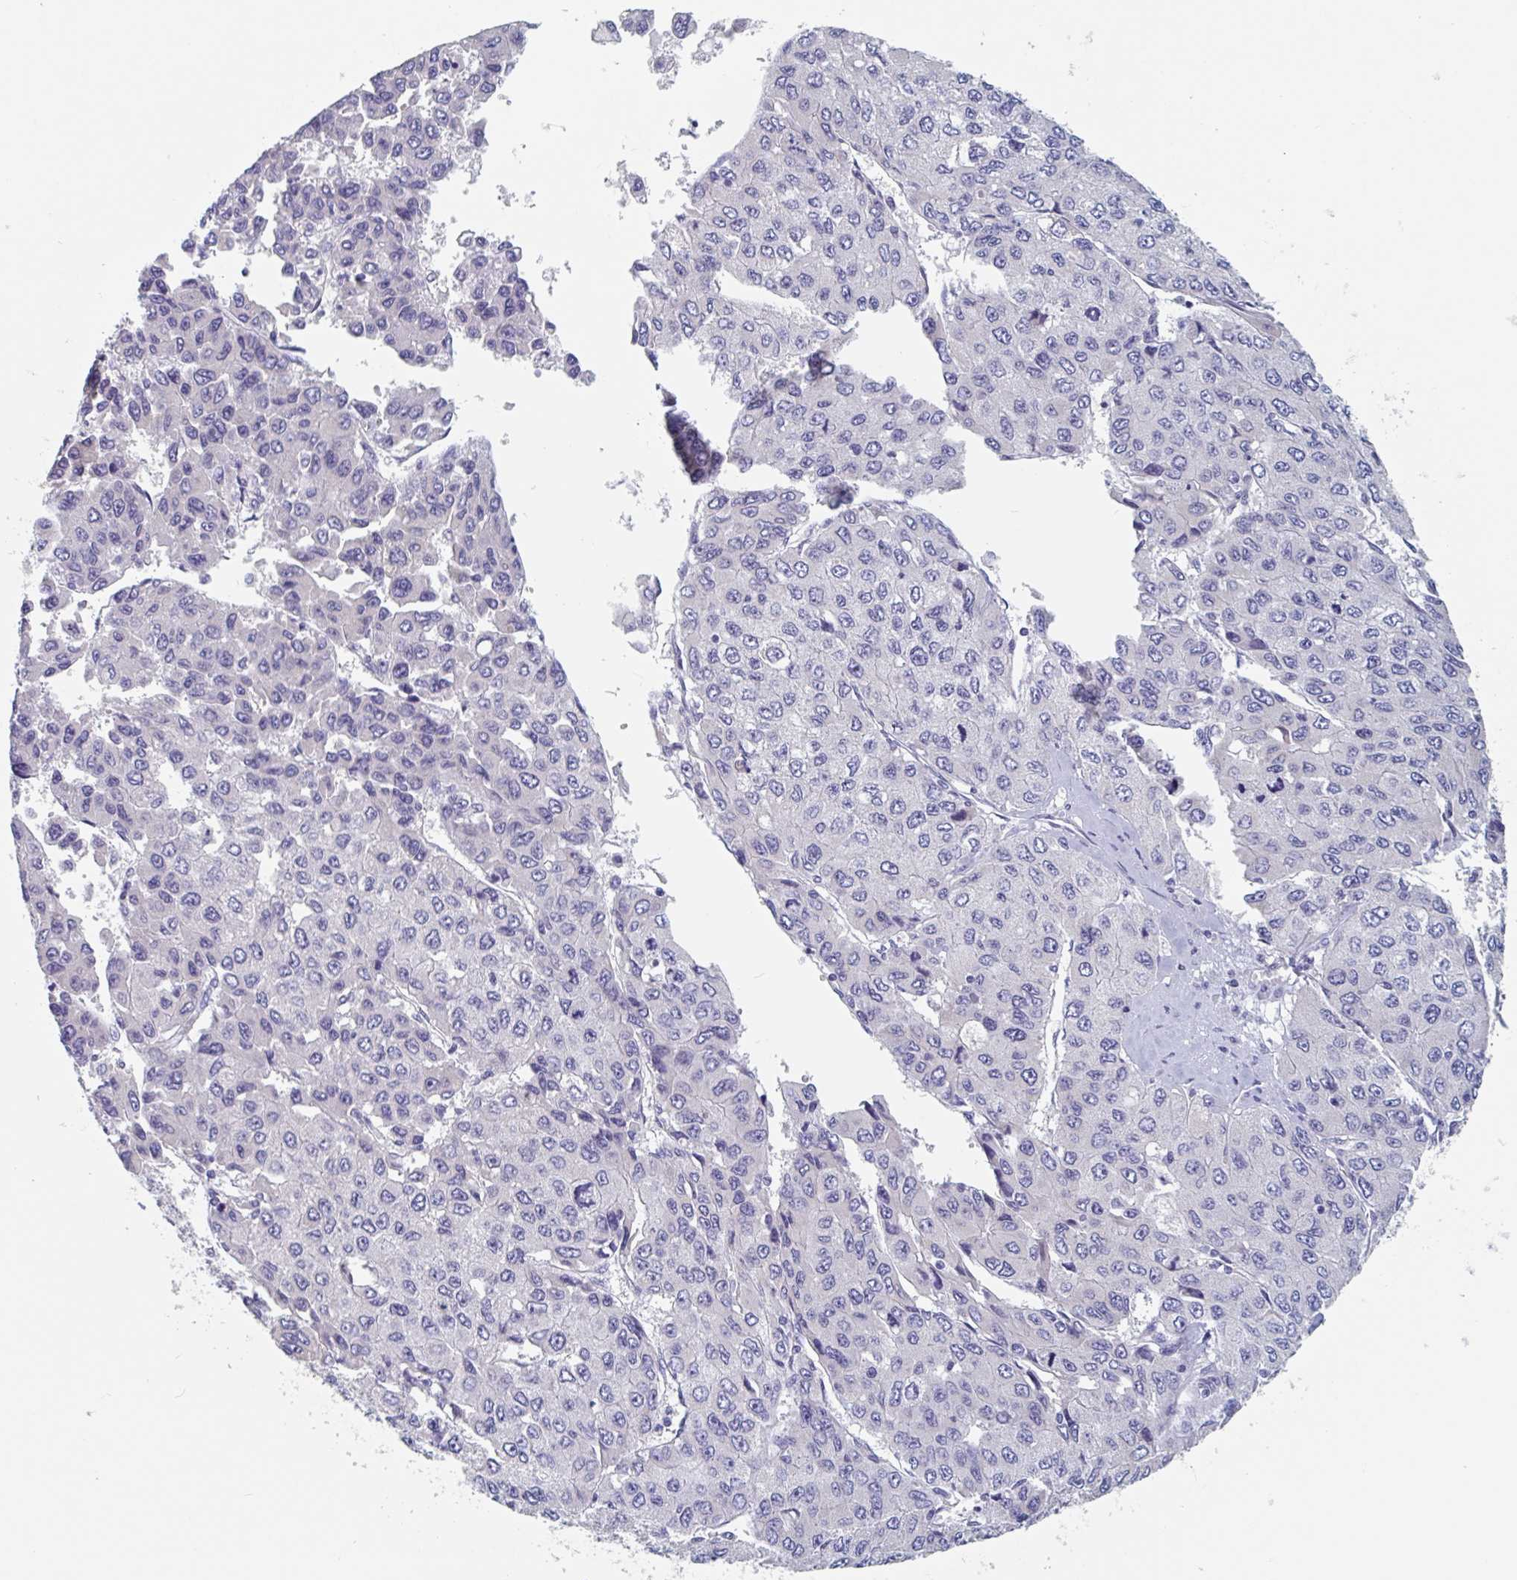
{"staining": {"intensity": "negative", "quantity": "none", "location": "none"}, "tissue": "liver cancer", "cell_type": "Tumor cells", "image_type": "cancer", "snomed": [{"axis": "morphology", "description": "Carcinoma, Hepatocellular, NOS"}, {"axis": "topography", "description": "Liver"}], "caption": "A high-resolution image shows IHC staining of hepatocellular carcinoma (liver), which reveals no significant expression in tumor cells.", "gene": "ABHD16A", "patient": {"sex": "female", "age": 66}}